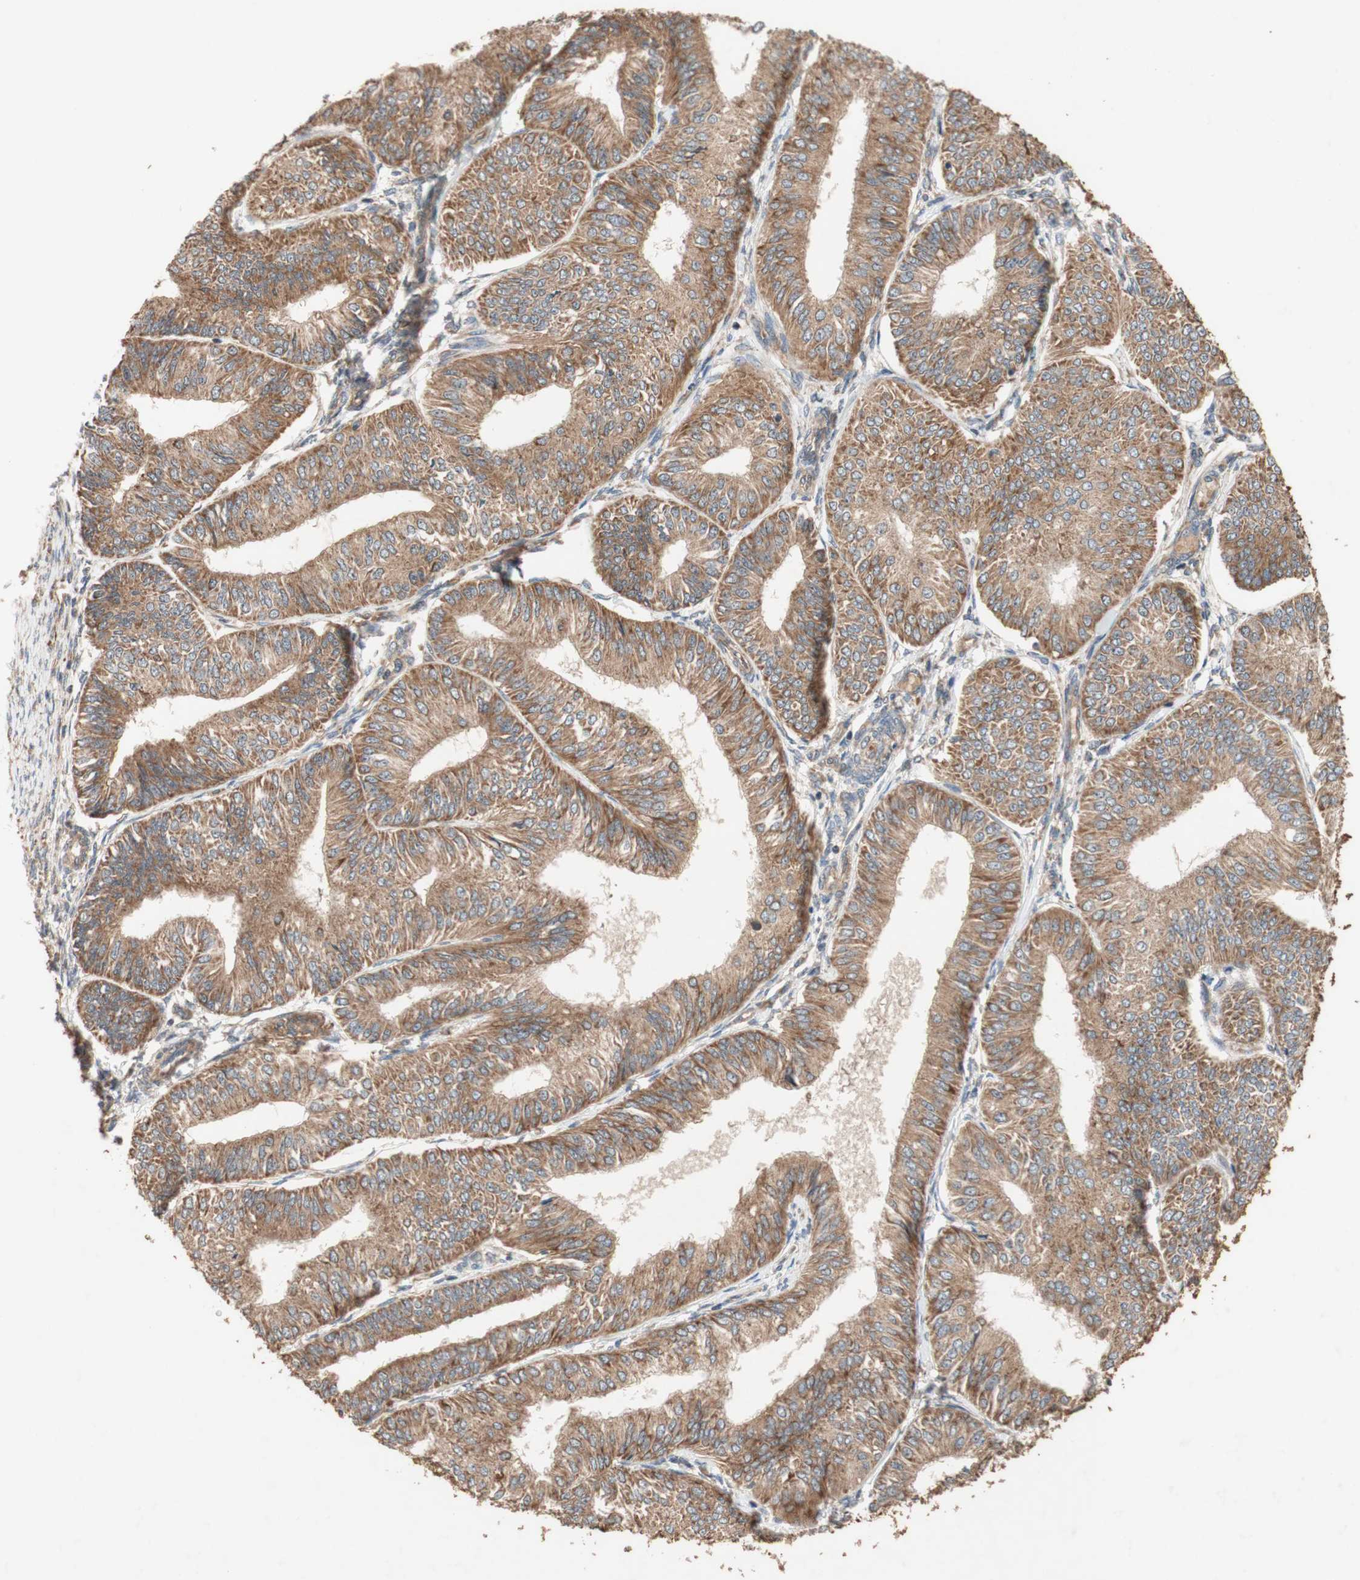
{"staining": {"intensity": "moderate", "quantity": ">75%", "location": "cytoplasmic/membranous"}, "tissue": "endometrial cancer", "cell_type": "Tumor cells", "image_type": "cancer", "snomed": [{"axis": "morphology", "description": "Adenocarcinoma, NOS"}, {"axis": "topography", "description": "Endometrium"}], "caption": "A brown stain highlights moderate cytoplasmic/membranous positivity of a protein in endometrial cancer tumor cells. (Brightfield microscopy of DAB IHC at high magnification).", "gene": "DDOST", "patient": {"sex": "female", "age": 58}}